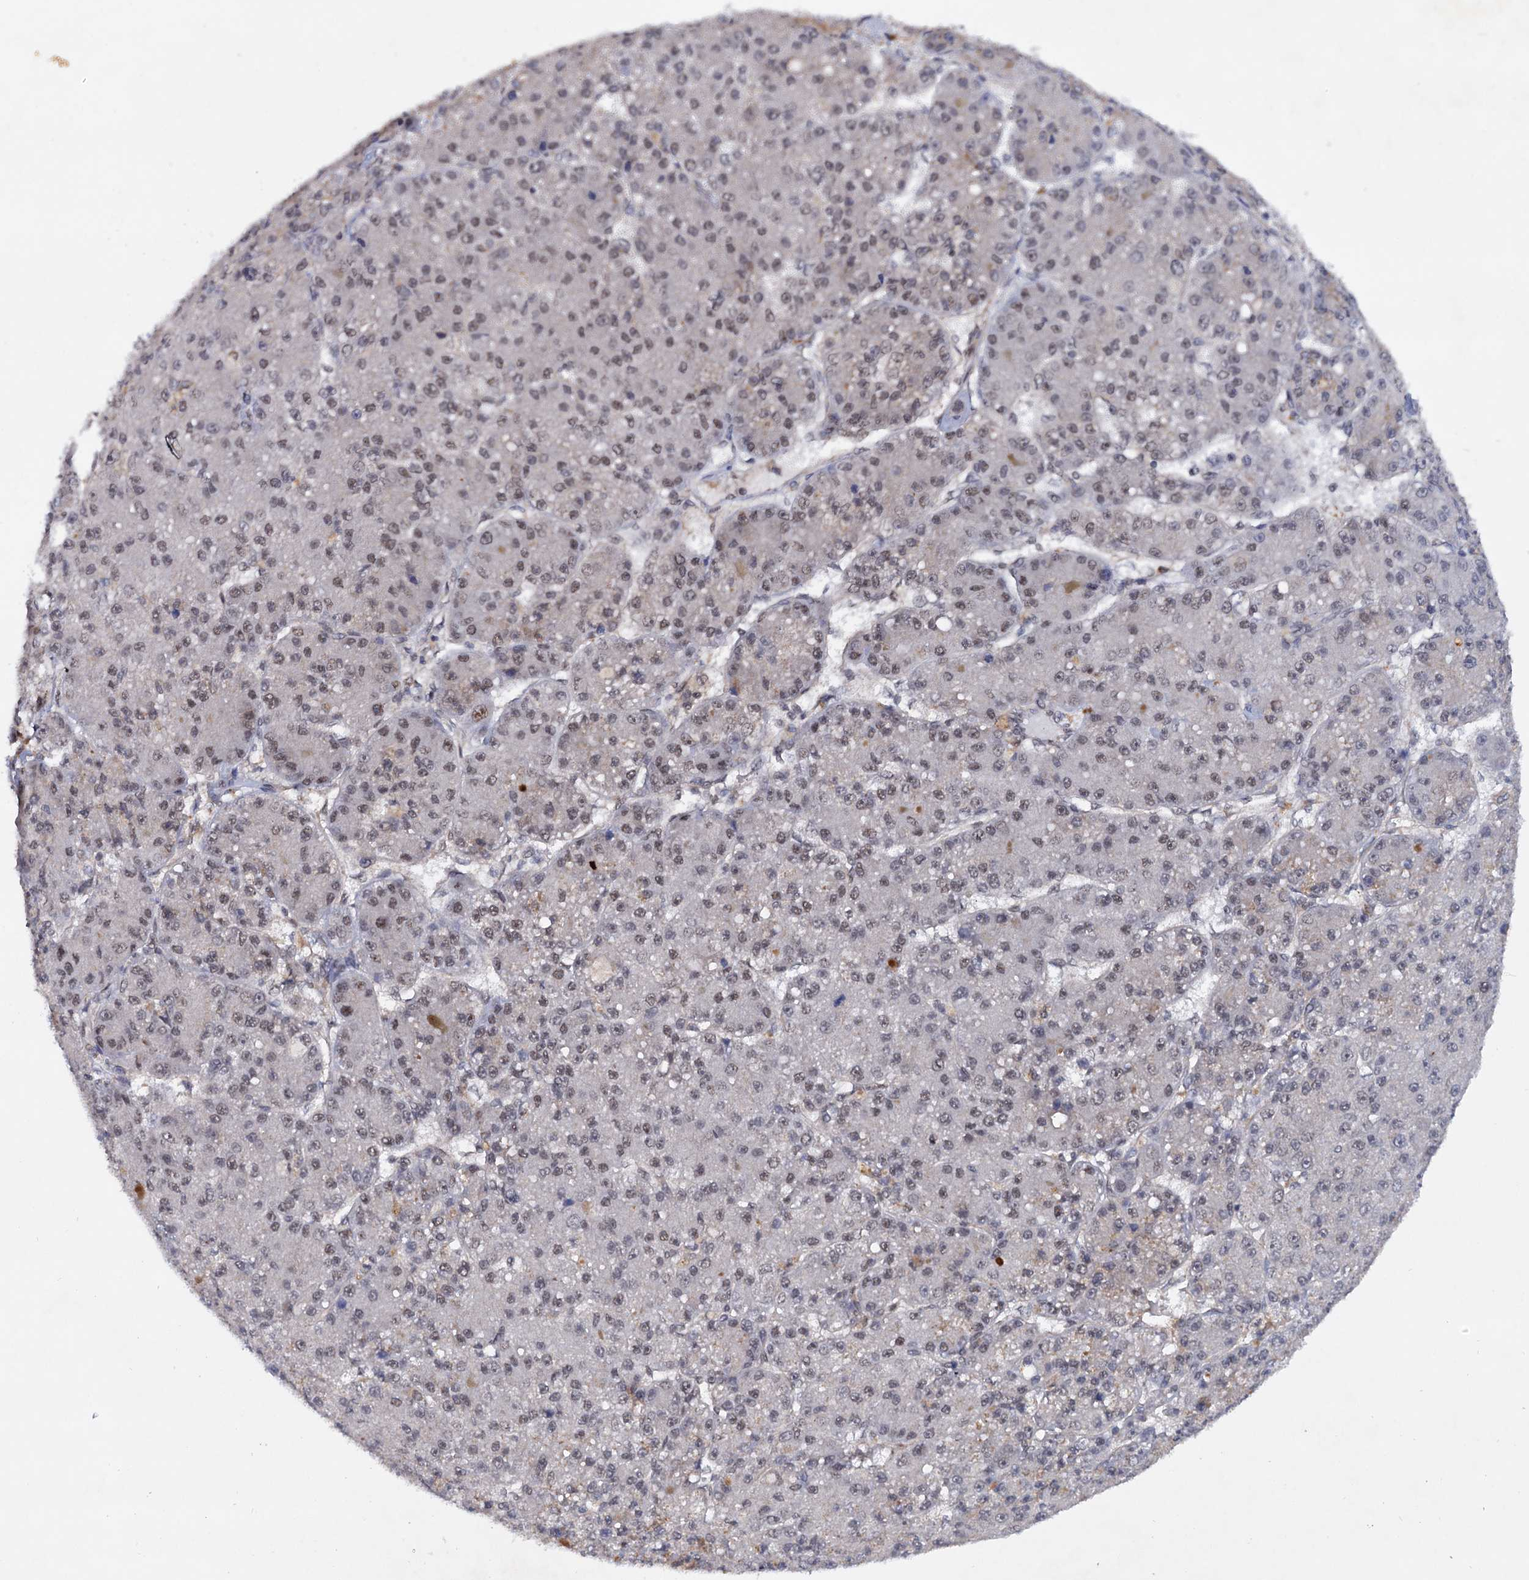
{"staining": {"intensity": "weak", "quantity": "<25%", "location": "nuclear"}, "tissue": "liver cancer", "cell_type": "Tumor cells", "image_type": "cancer", "snomed": [{"axis": "morphology", "description": "Carcinoma, Hepatocellular, NOS"}, {"axis": "topography", "description": "Liver"}], "caption": "High power microscopy photomicrograph of an IHC micrograph of hepatocellular carcinoma (liver), revealing no significant expression in tumor cells.", "gene": "TBC1D12", "patient": {"sex": "male", "age": 67}}